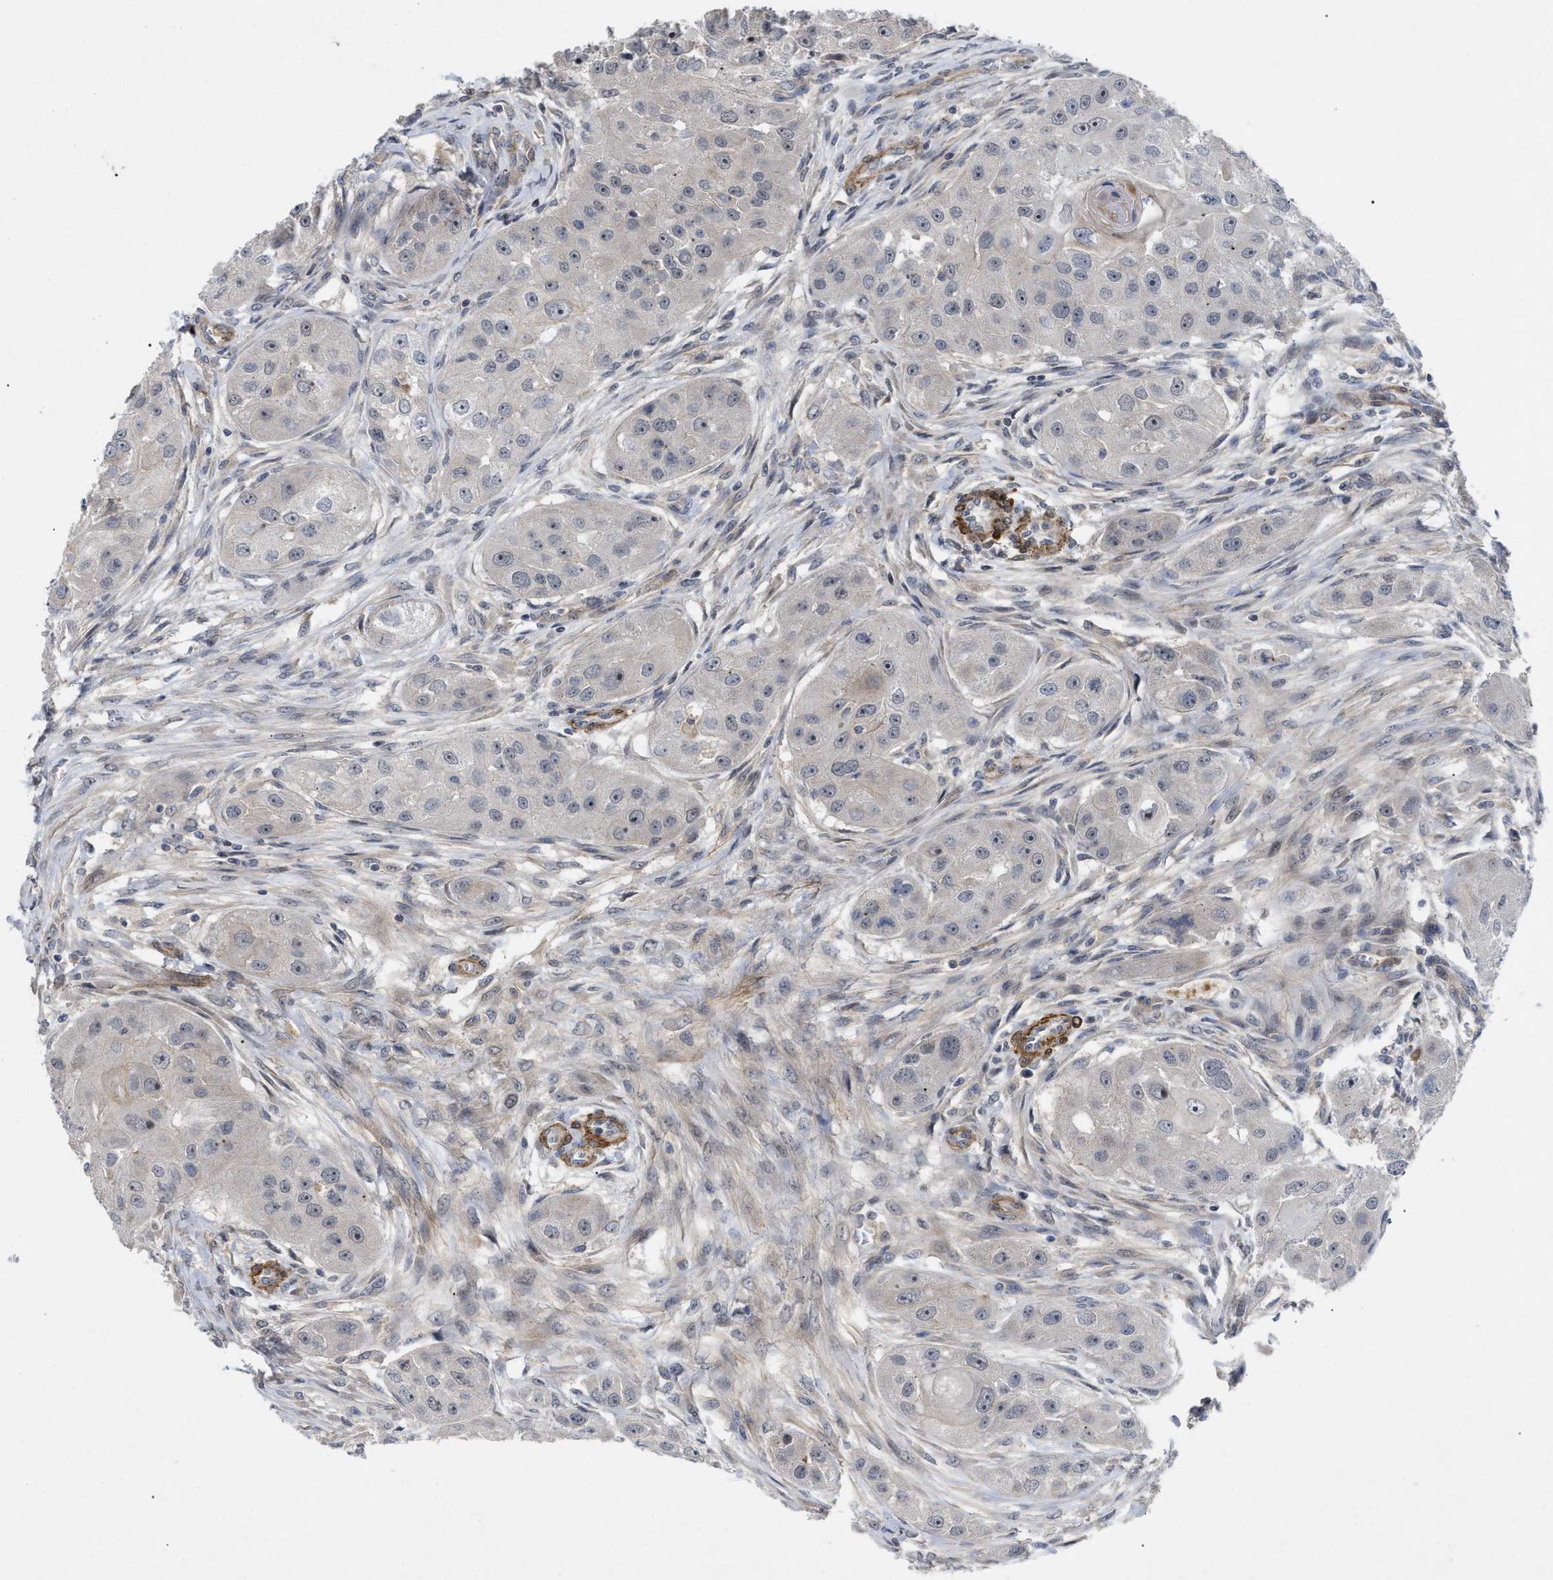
{"staining": {"intensity": "negative", "quantity": "none", "location": "none"}, "tissue": "head and neck cancer", "cell_type": "Tumor cells", "image_type": "cancer", "snomed": [{"axis": "morphology", "description": "Normal tissue, NOS"}, {"axis": "morphology", "description": "Squamous cell carcinoma, NOS"}, {"axis": "topography", "description": "Skeletal muscle"}, {"axis": "topography", "description": "Head-Neck"}], "caption": "Micrograph shows no significant protein positivity in tumor cells of squamous cell carcinoma (head and neck).", "gene": "ST6GALNAC6", "patient": {"sex": "male", "age": 51}}